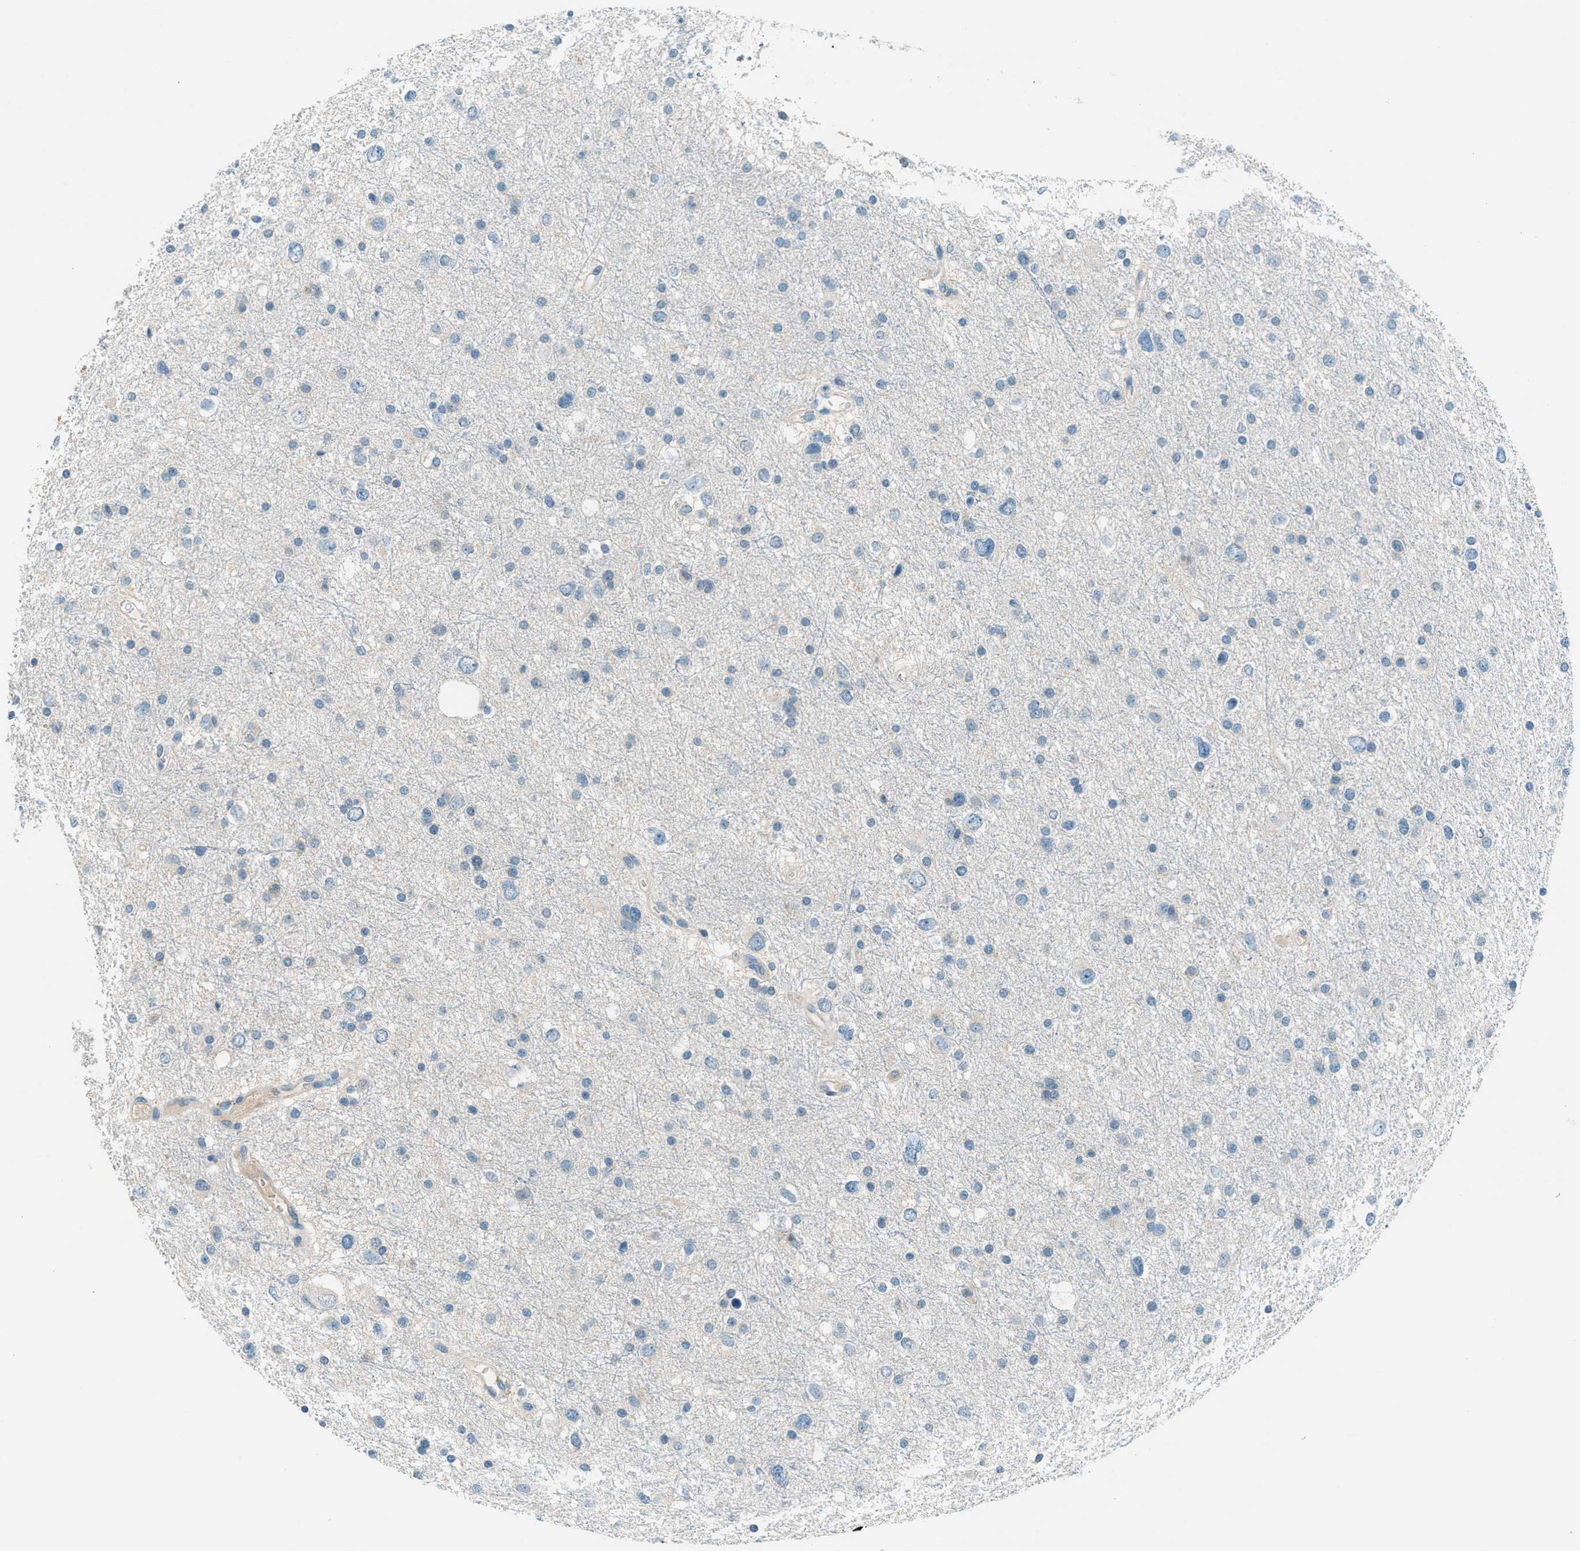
{"staining": {"intensity": "negative", "quantity": "none", "location": "none"}, "tissue": "glioma", "cell_type": "Tumor cells", "image_type": "cancer", "snomed": [{"axis": "morphology", "description": "Glioma, malignant, Low grade"}, {"axis": "topography", "description": "Brain"}], "caption": "Glioma stained for a protein using IHC displays no expression tumor cells.", "gene": "MSLN", "patient": {"sex": "female", "age": 37}}